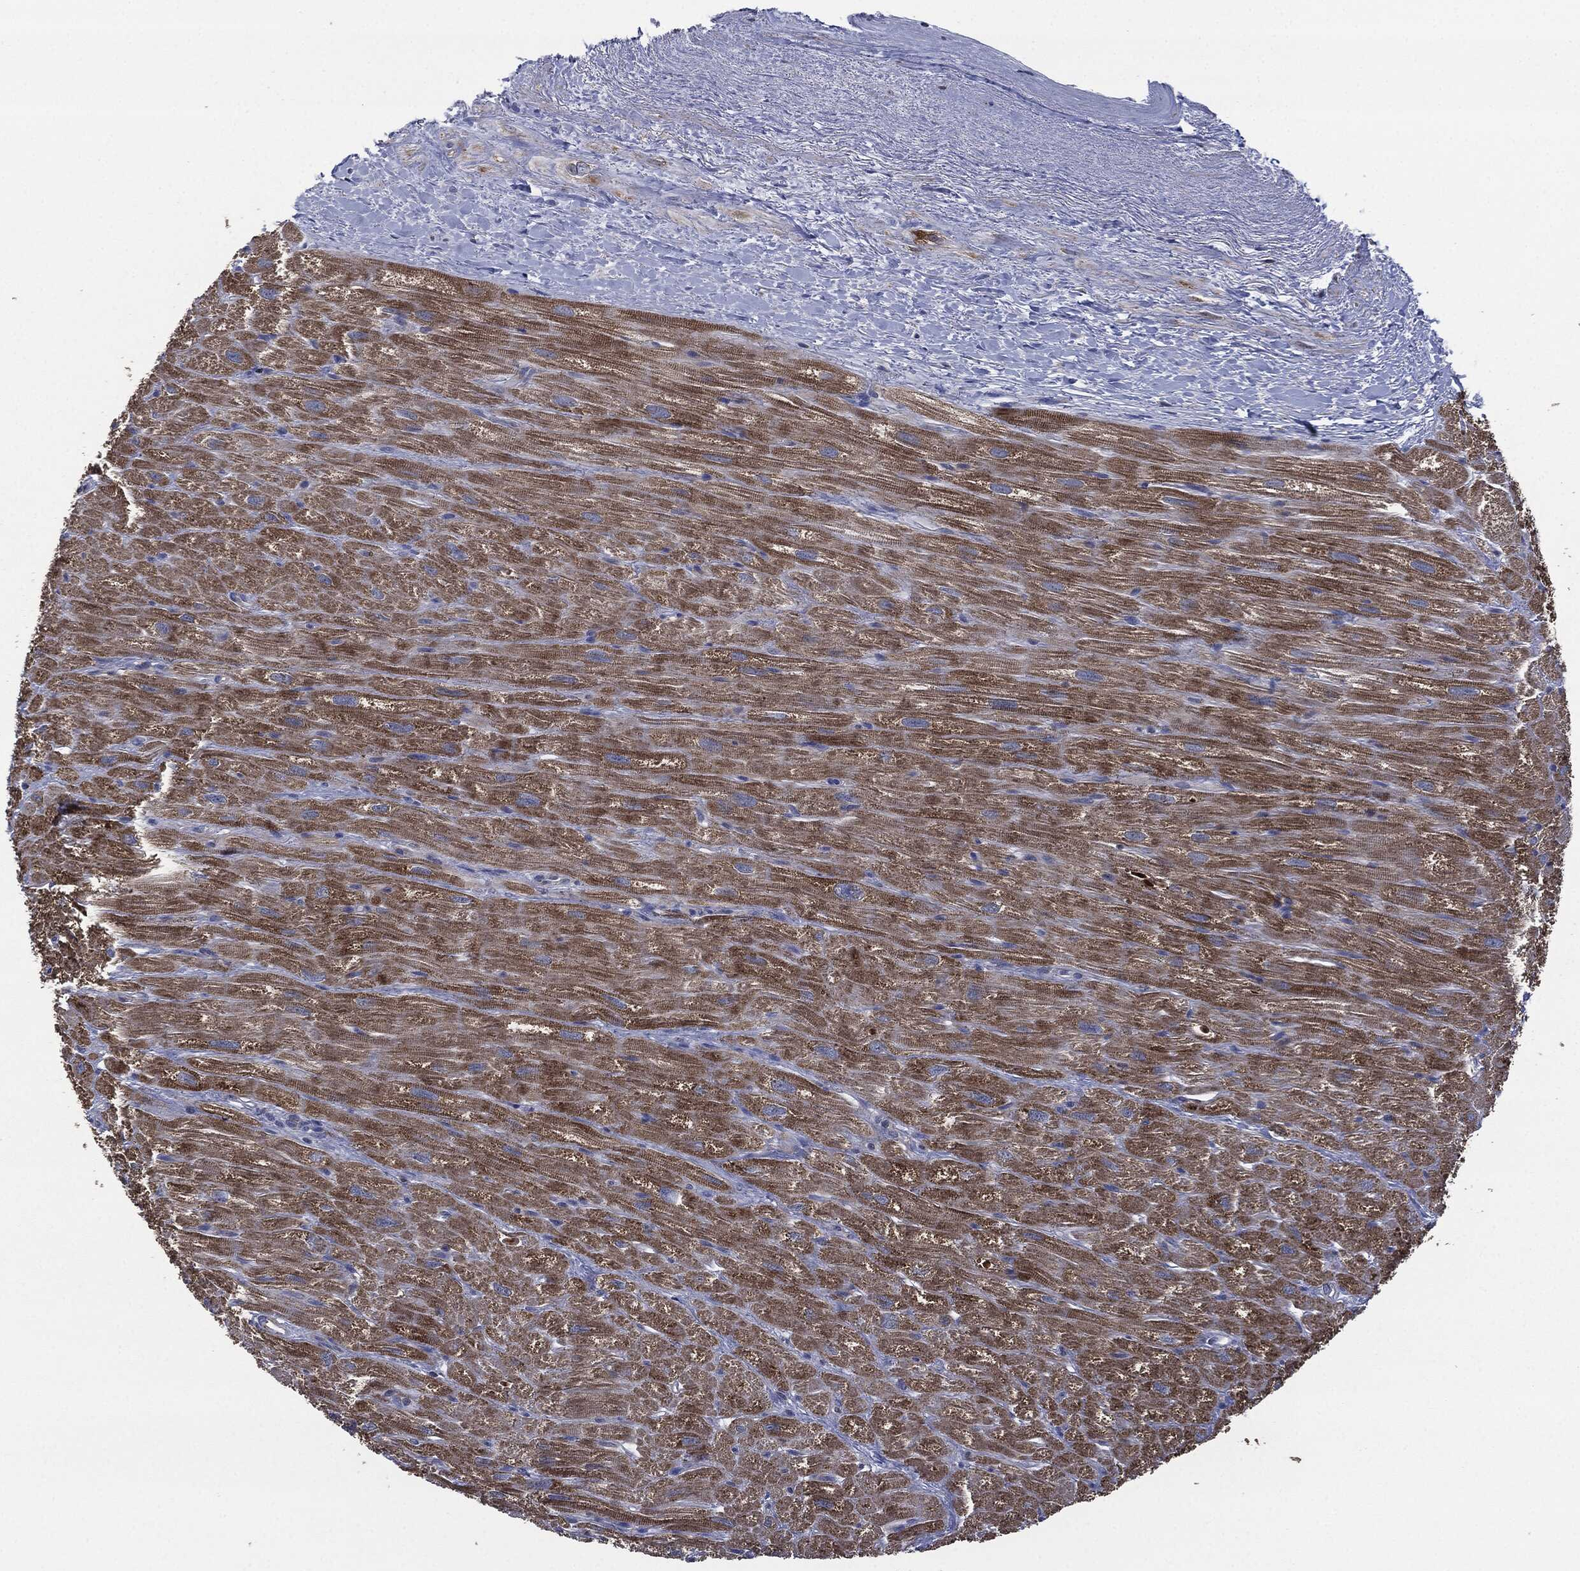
{"staining": {"intensity": "strong", "quantity": ">75%", "location": "cytoplasmic/membranous"}, "tissue": "heart muscle", "cell_type": "Cardiomyocytes", "image_type": "normal", "snomed": [{"axis": "morphology", "description": "Normal tissue, NOS"}, {"axis": "topography", "description": "Heart"}], "caption": "Brown immunohistochemical staining in normal heart muscle displays strong cytoplasmic/membranous staining in about >75% of cardiomyocytes.", "gene": "NDUFV2", "patient": {"sex": "male", "age": 62}}